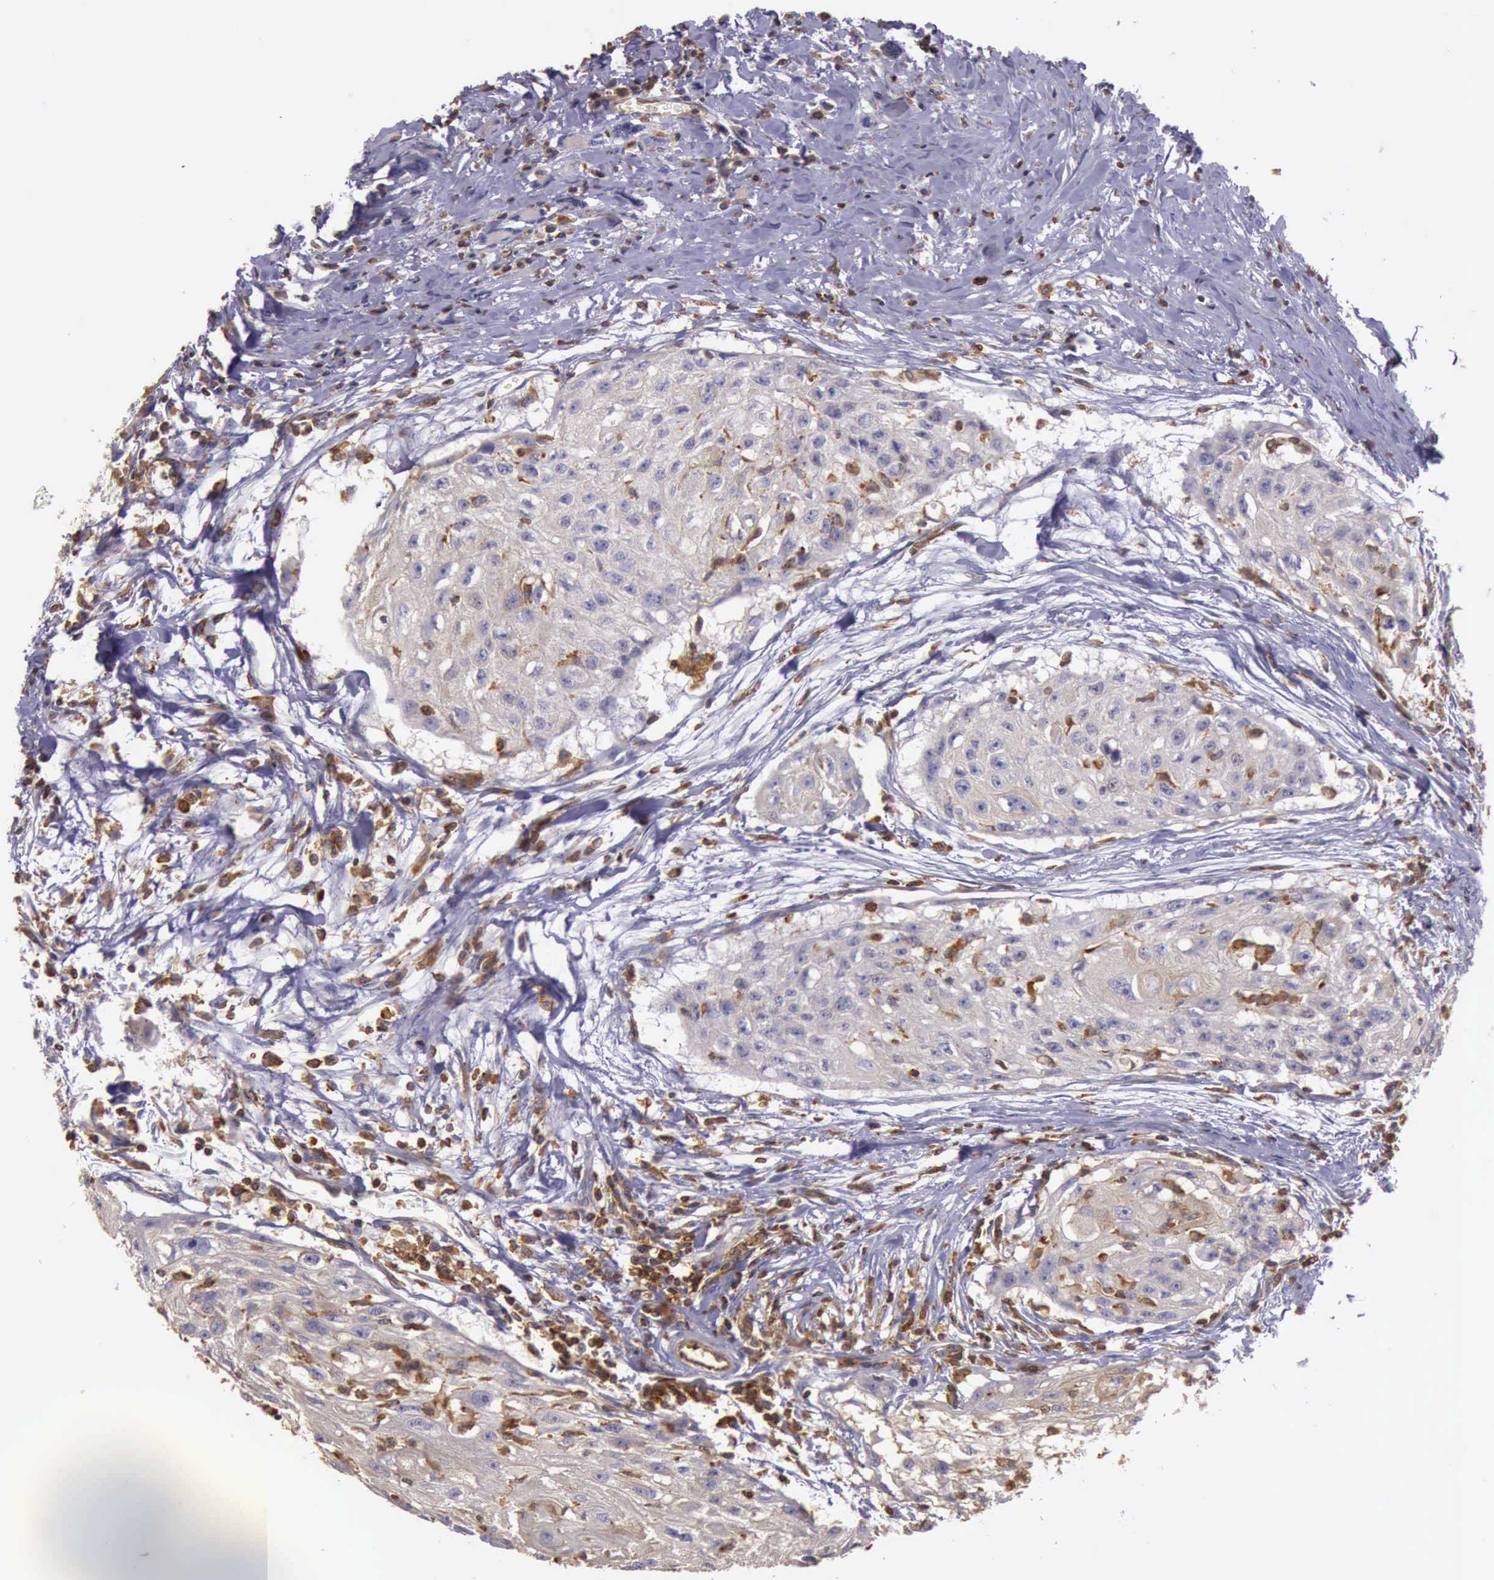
{"staining": {"intensity": "weak", "quantity": "<25%", "location": "cytoplasmic/membranous"}, "tissue": "head and neck cancer", "cell_type": "Tumor cells", "image_type": "cancer", "snomed": [{"axis": "morphology", "description": "Squamous cell carcinoma, NOS"}, {"axis": "topography", "description": "Head-Neck"}], "caption": "There is no significant positivity in tumor cells of head and neck cancer (squamous cell carcinoma).", "gene": "ARHGAP4", "patient": {"sex": "male", "age": 64}}